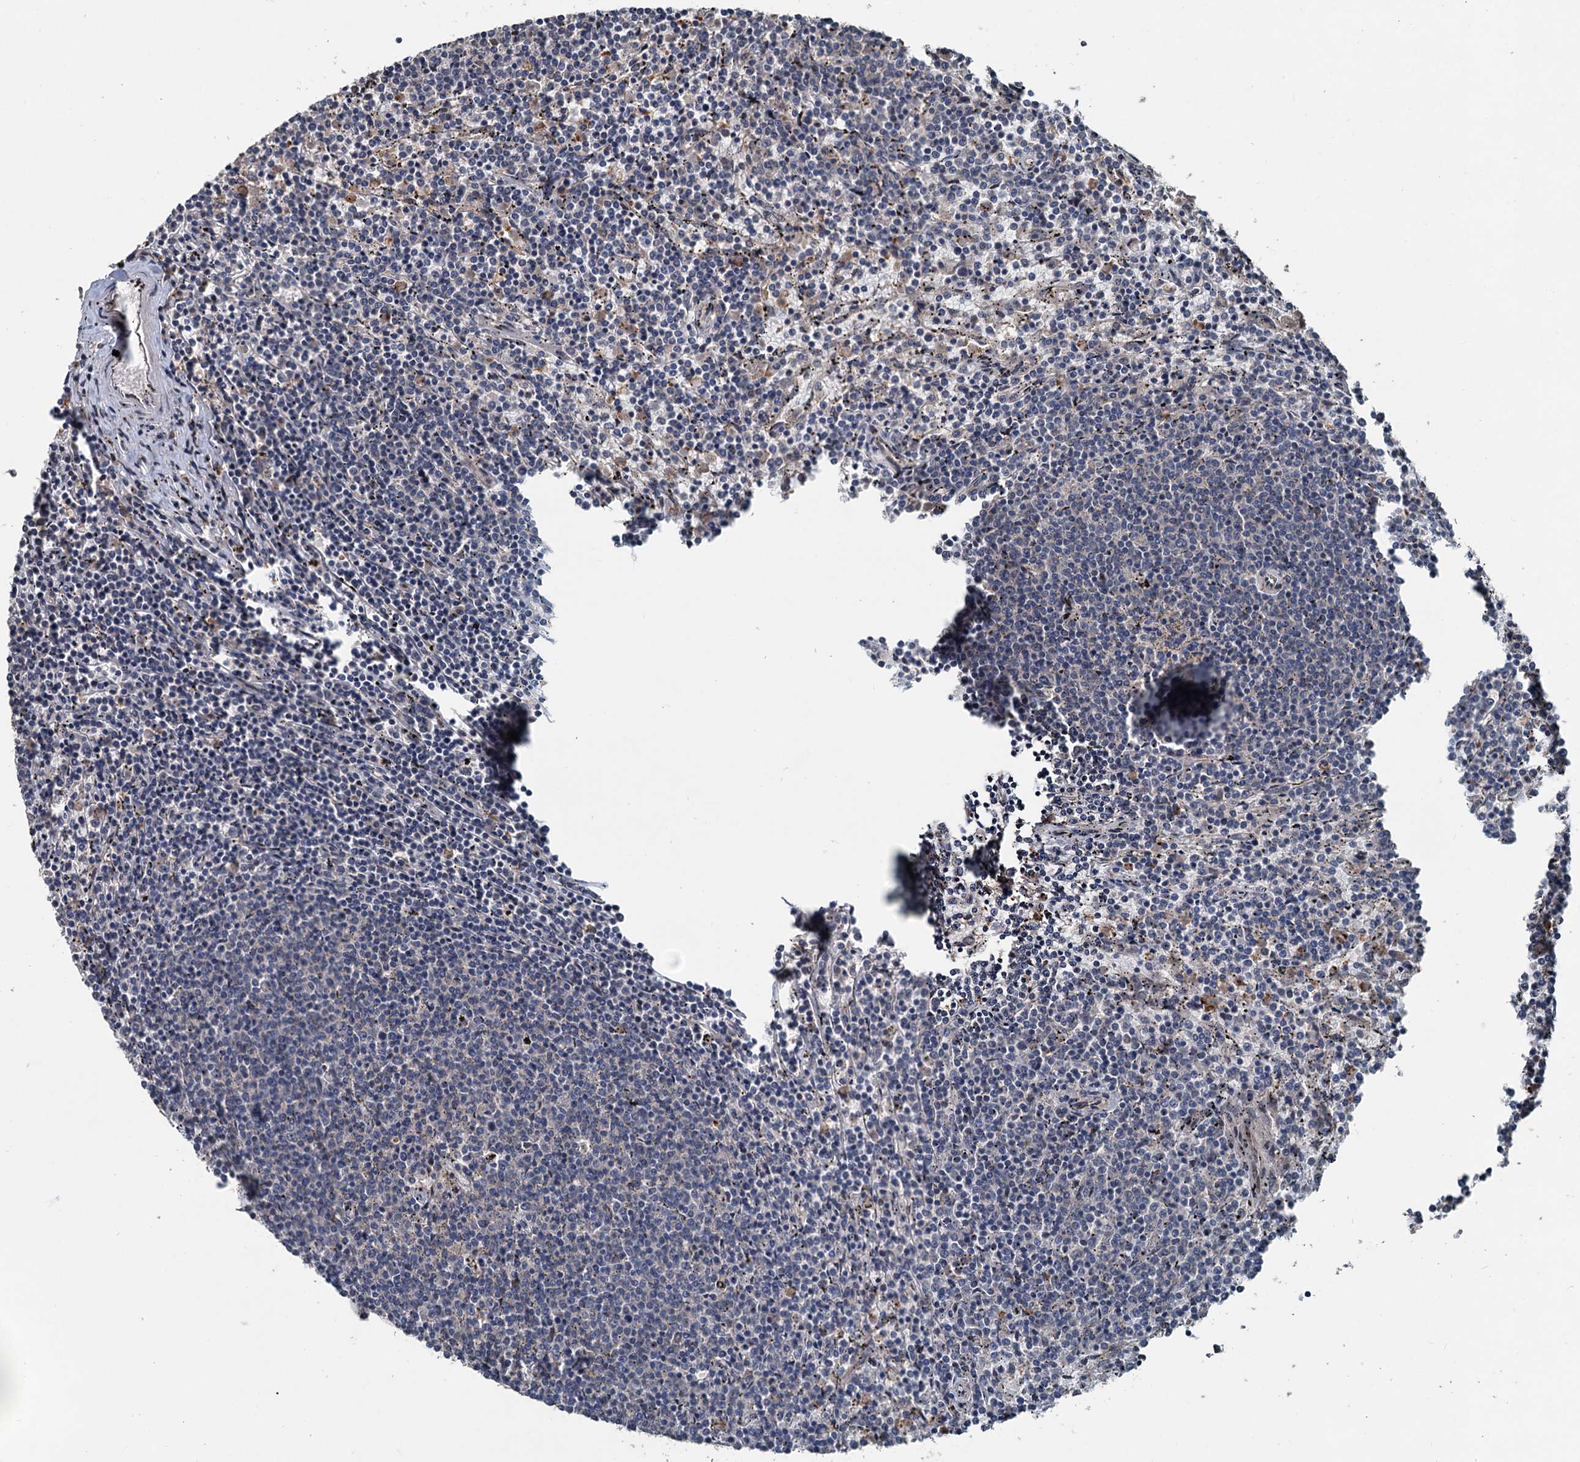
{"staining": {"intensity": "negative", "quantity": "none", "location": "none"}, "tissue": "lymphoma", "cell_type": "Tumor cells", "image_type": "cancer", "snomed": [{"axis": "morphology", "description": "Malignant lymphoma, non-Hodgkin's type, Low grade"}, {"axis": "topography", "description": "Spleen"}], "caption": "Immunohistochemical staining of lymphoma displays no significant expression in tumor cells. (DAB (3,3'-diaminobenzidine) IHC visualized using brightfield microscopy, high magnification).", "gene": "N4BP2L2", "patient": {"sex": "female", "age": 50}}